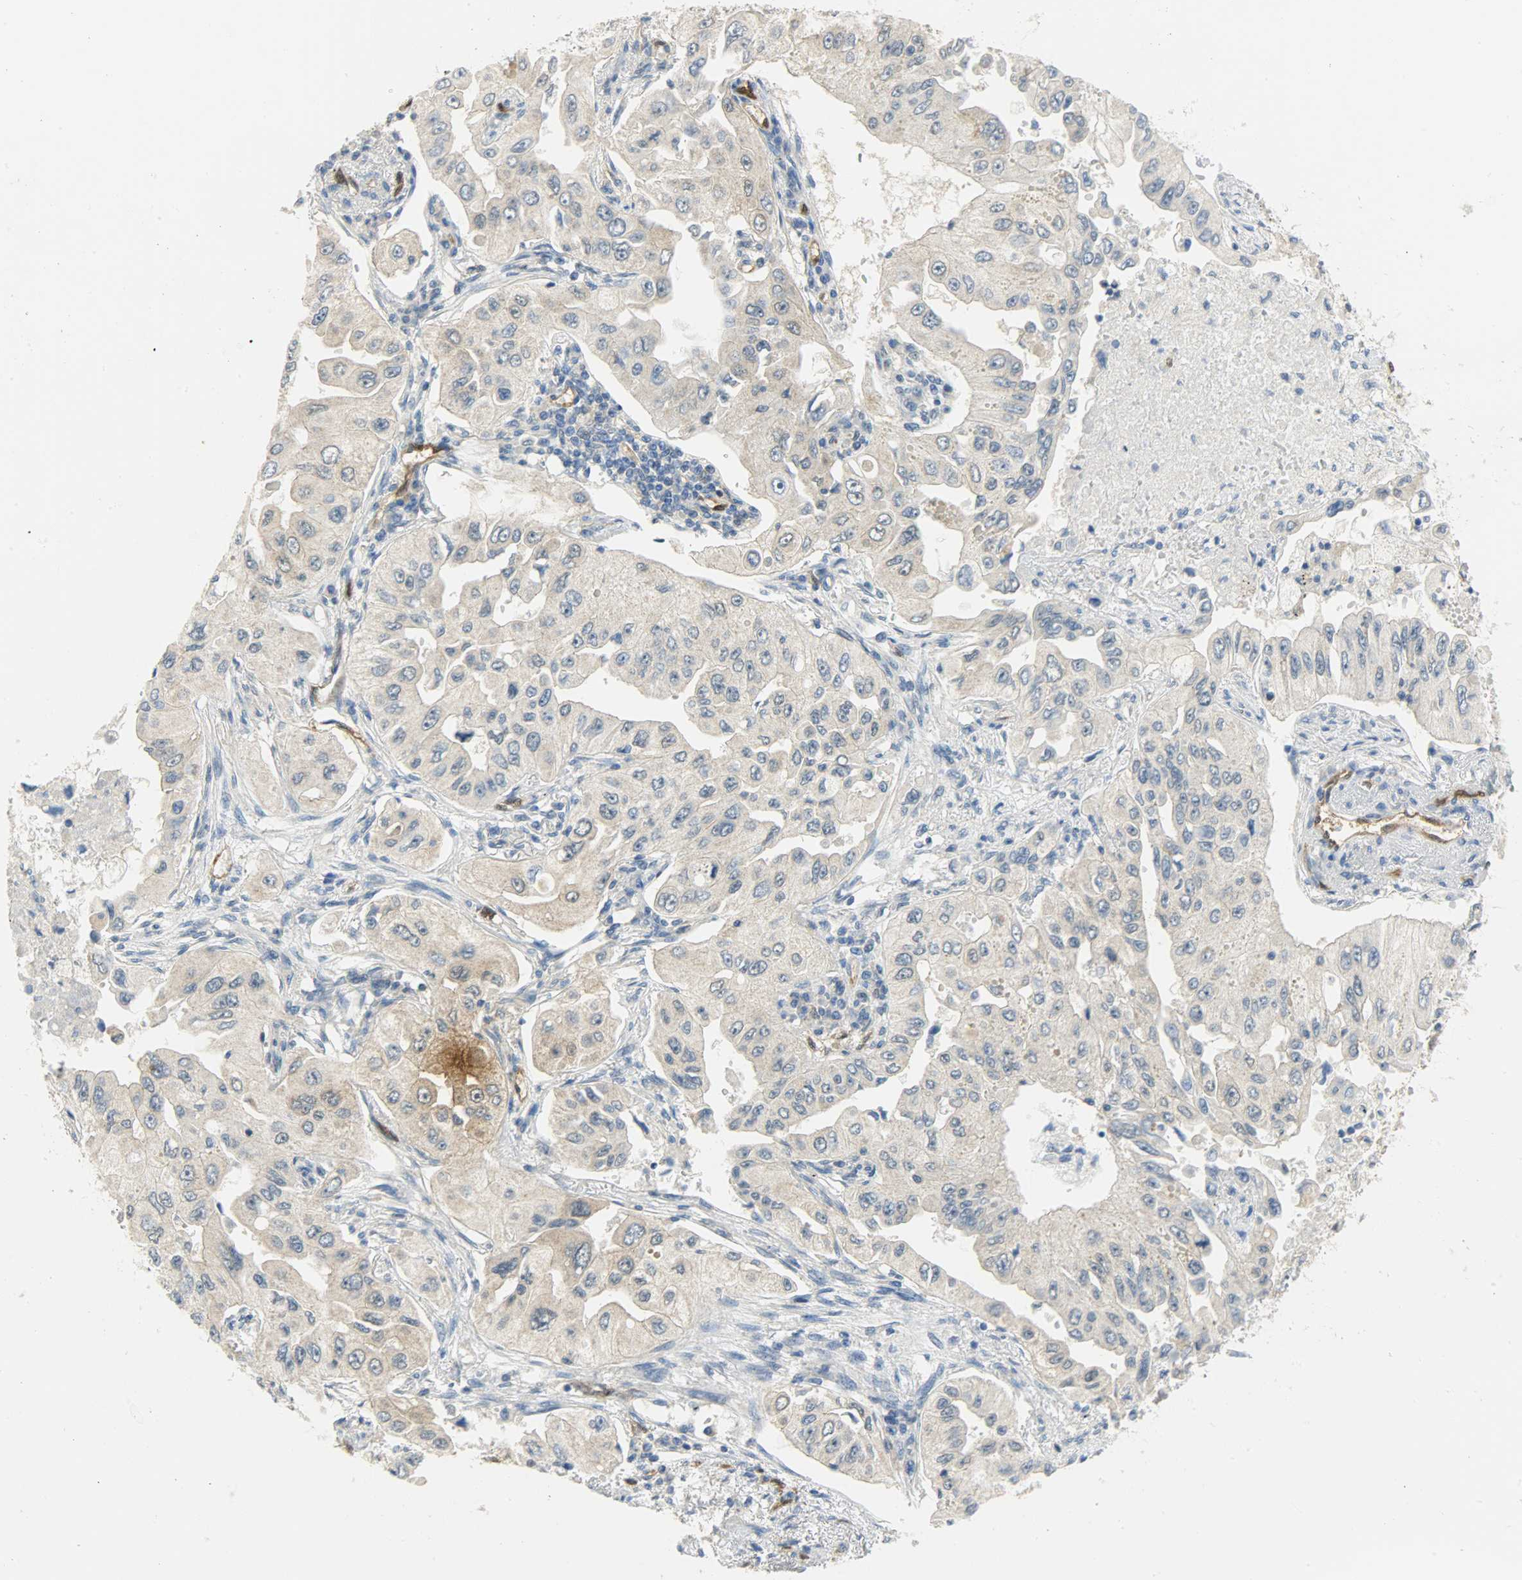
{"staining": {"intensity": "negative", "quantity": "none", "location": "none"}, "tissue": "lung cancer", "cell_type": "Tumor cells", "image_type": "cancer", "snomed": [{"axis": "morphology", "description": "Adenocarcinoma, NOS"}, {"axis": "topography", "description": "Lung"}], "caption": "Immunohistochemistry (IHC) micrograph of human lung adenocarcinoma stained for a protein (brown), which displays no positivity in tumor cells.", "gene": "FKBP1A", "patient": {"sex": "male", "age": 84}}